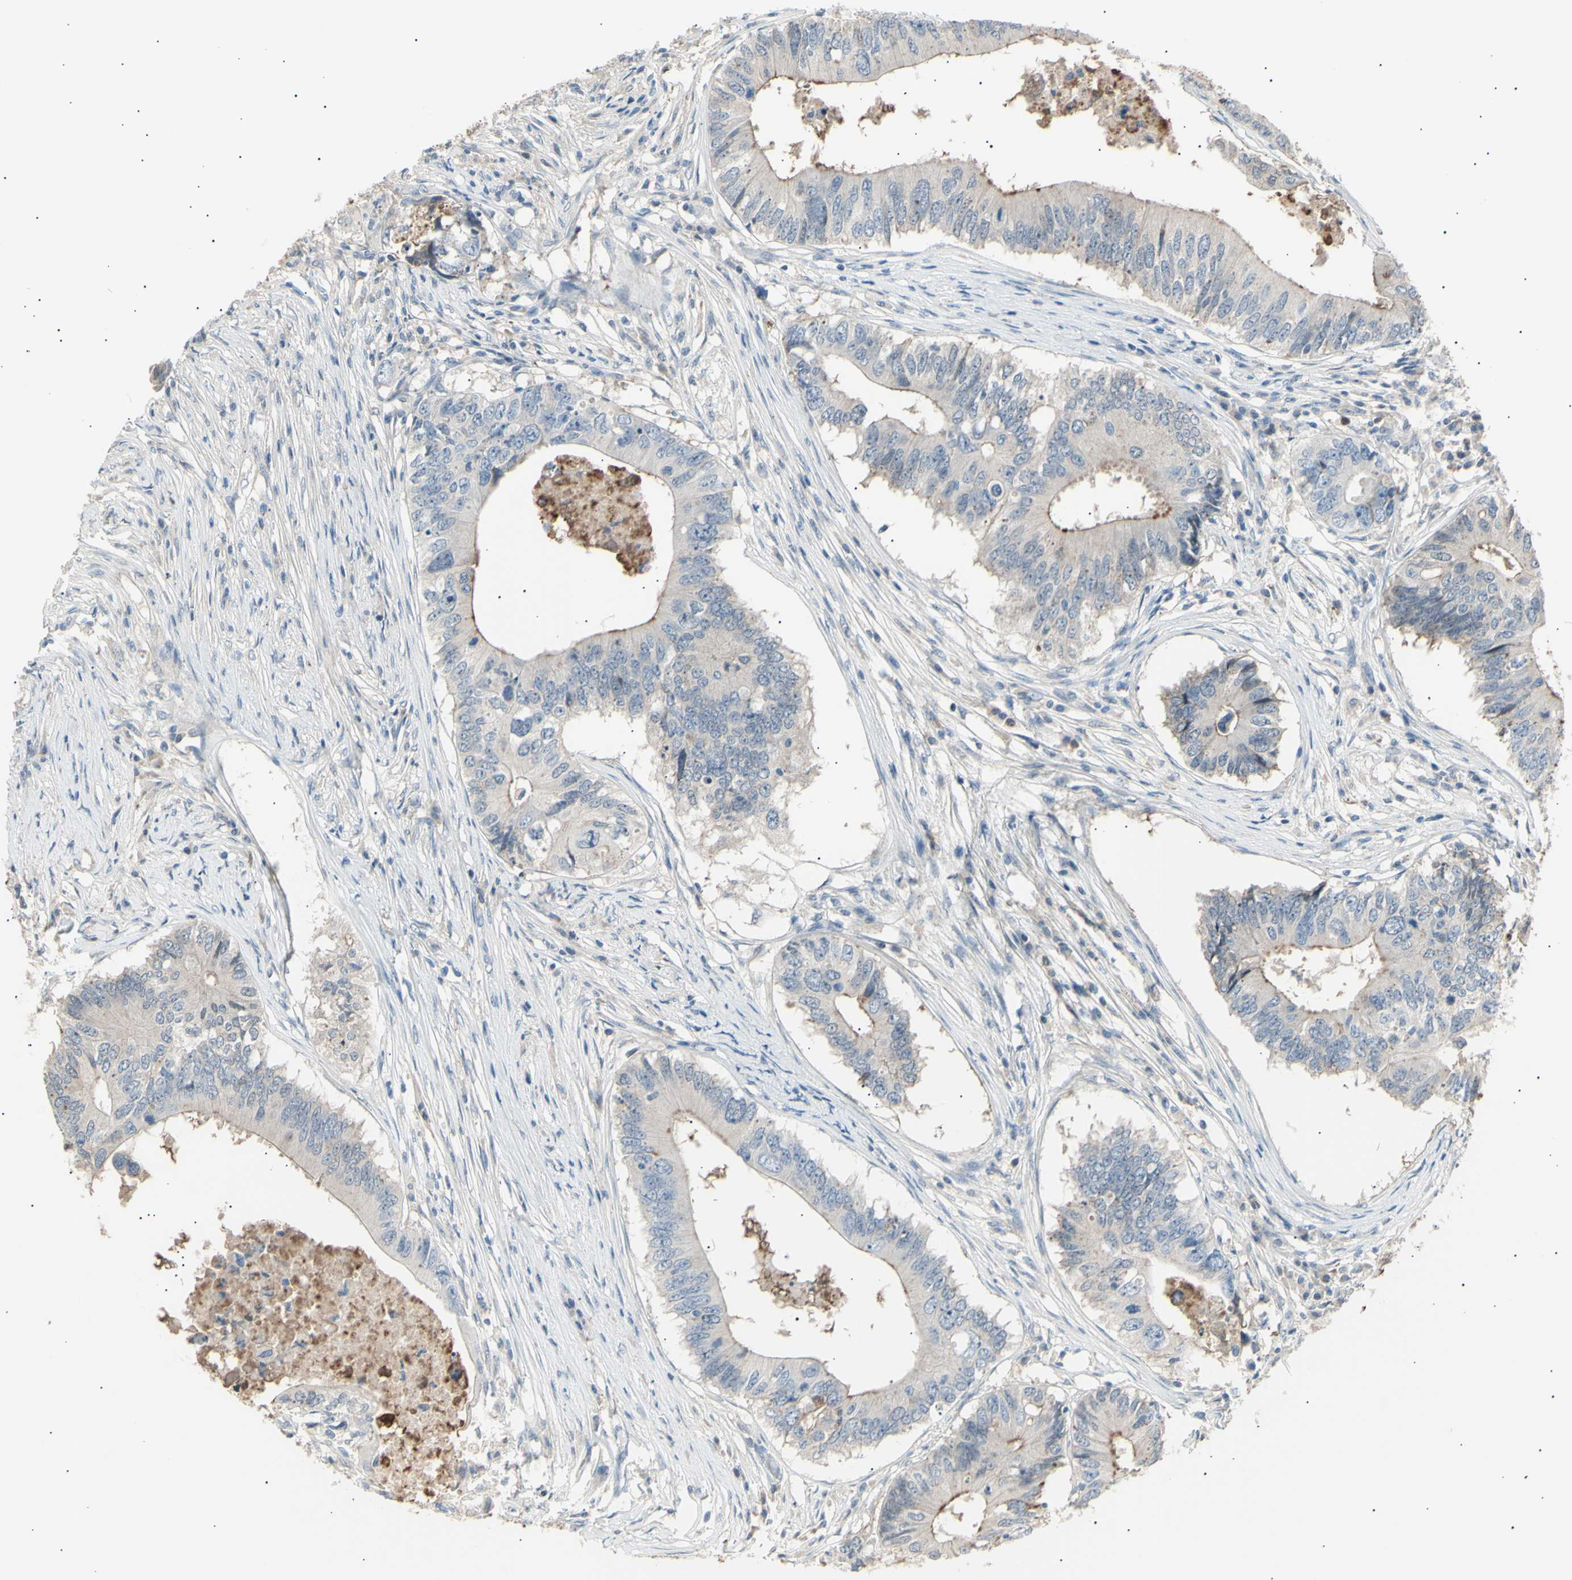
{"staining": {"intensity": "weak", "quantity": ">75%", "location": "cytoplasmic/membranous"}, "tissue": "colorectal cancer", "cell_type": "Tumor cells", "image_type": "cancer", "snomed": [{"axis": "morphology", "description": "Adenocarcinoma, NOS"}, {"axis": "topography", "description": "Colon"}], "caption": "Immunohistochemistry (IHC) (DAB) staining of colorectal cancer (adenocarcinoma) displays weak cytoplasmic/membranous protein positivity in approximately >75% of tumor cells.", "gene": "LHPP", "patient": {"sex": "male", "age": 71}}